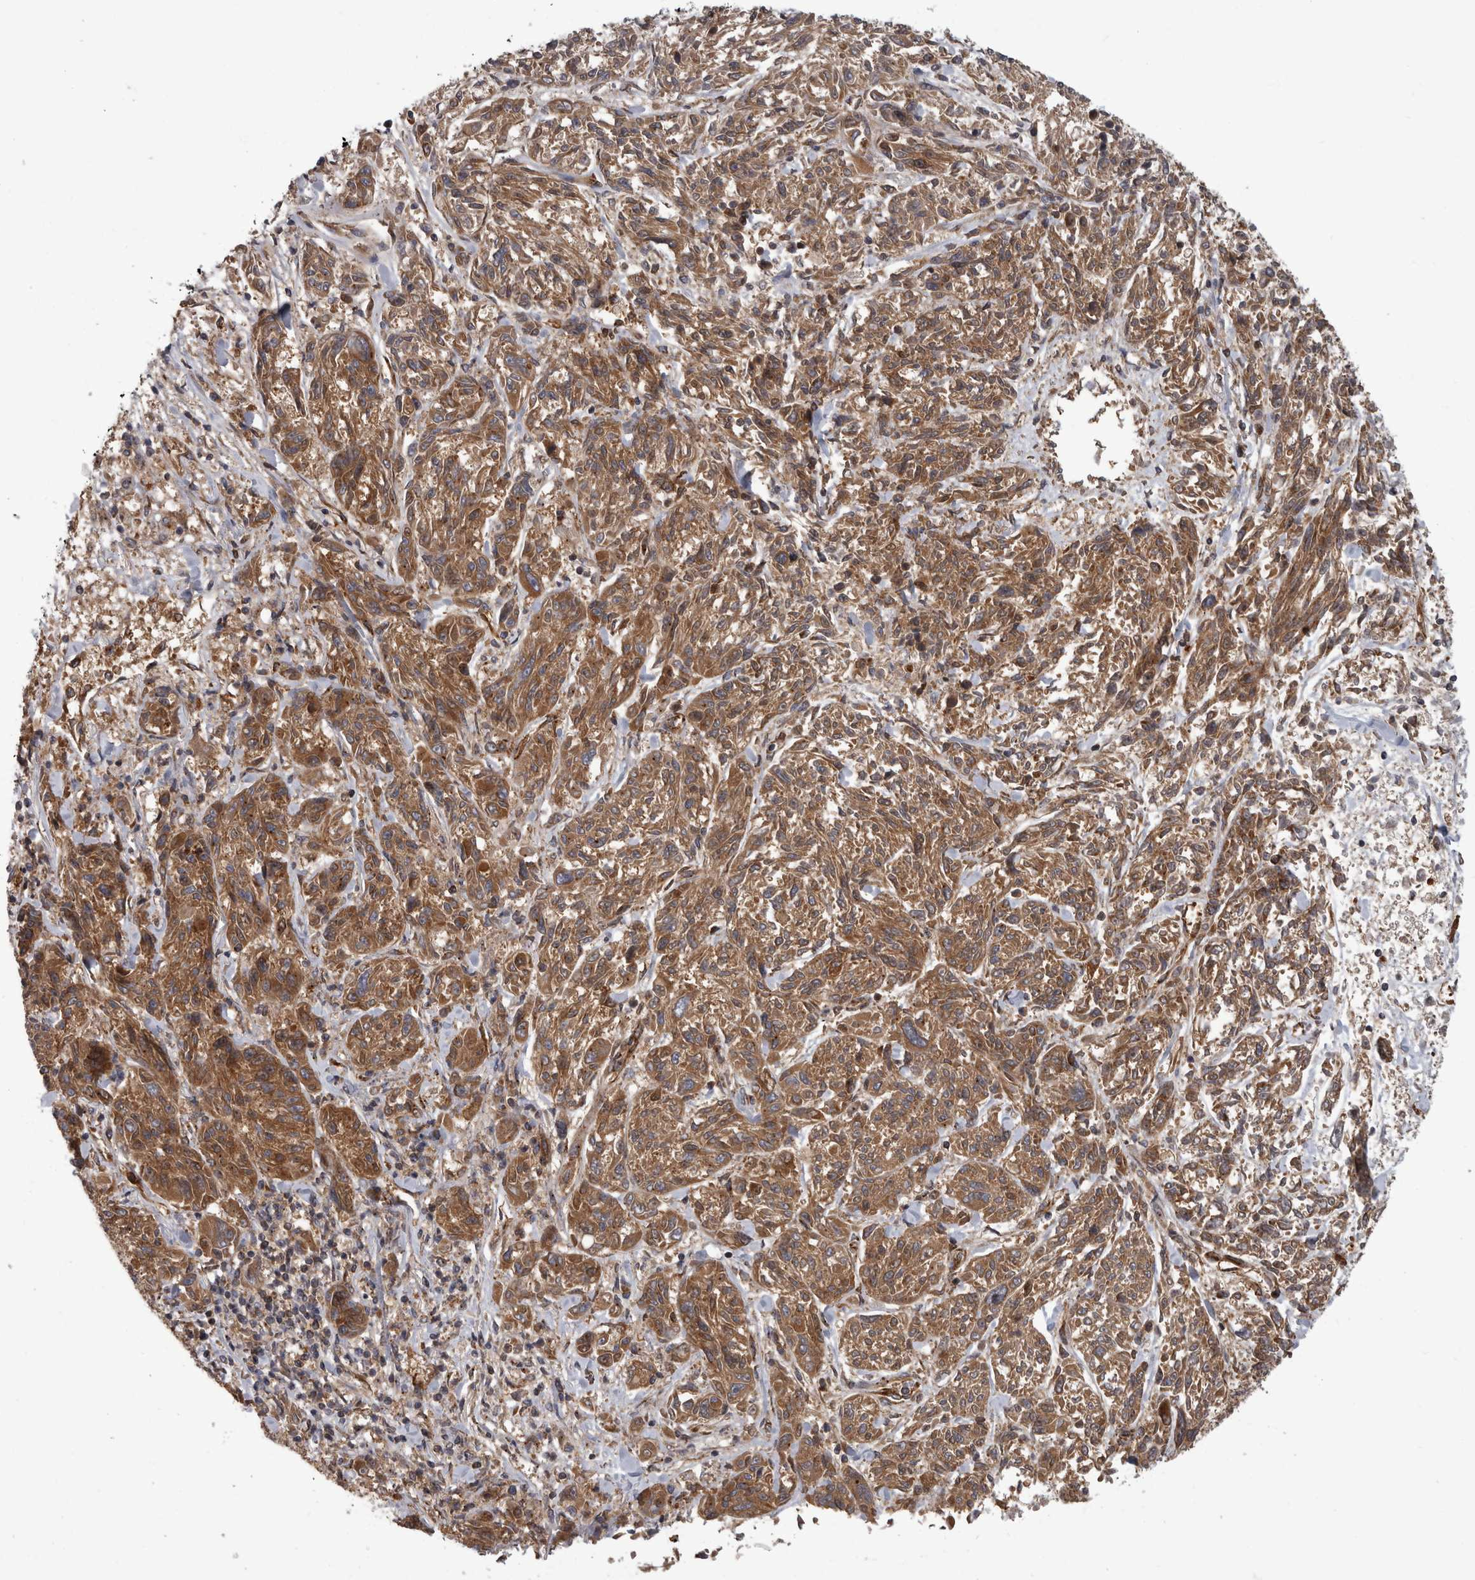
{"staining": {"intensity": "moderate", "quantity": ">75%", "location": "cytoplasmic/membranous"}, "tissue": "melanoma", "cell_type": "Tumor cells", "image_type": "cancer", "snomed": [{"axis": "morphology", "description": "Malignant melanoma, NOS"}, {"axis": "topography", "description": "Skin"}], "caption": "Immunohistochemistry (IHC) image of neoplastic tissue: malignant melanoma stained using immunohistochemistry demonstrates medium levels of moderate protein expression localized specifically in the cytoplasmic/membranous of tumor cells, appearing as a cytoplasmic/membranous brown color.", "gene": "HOOK3", "patient": {"sex": "male", "age": 53}}